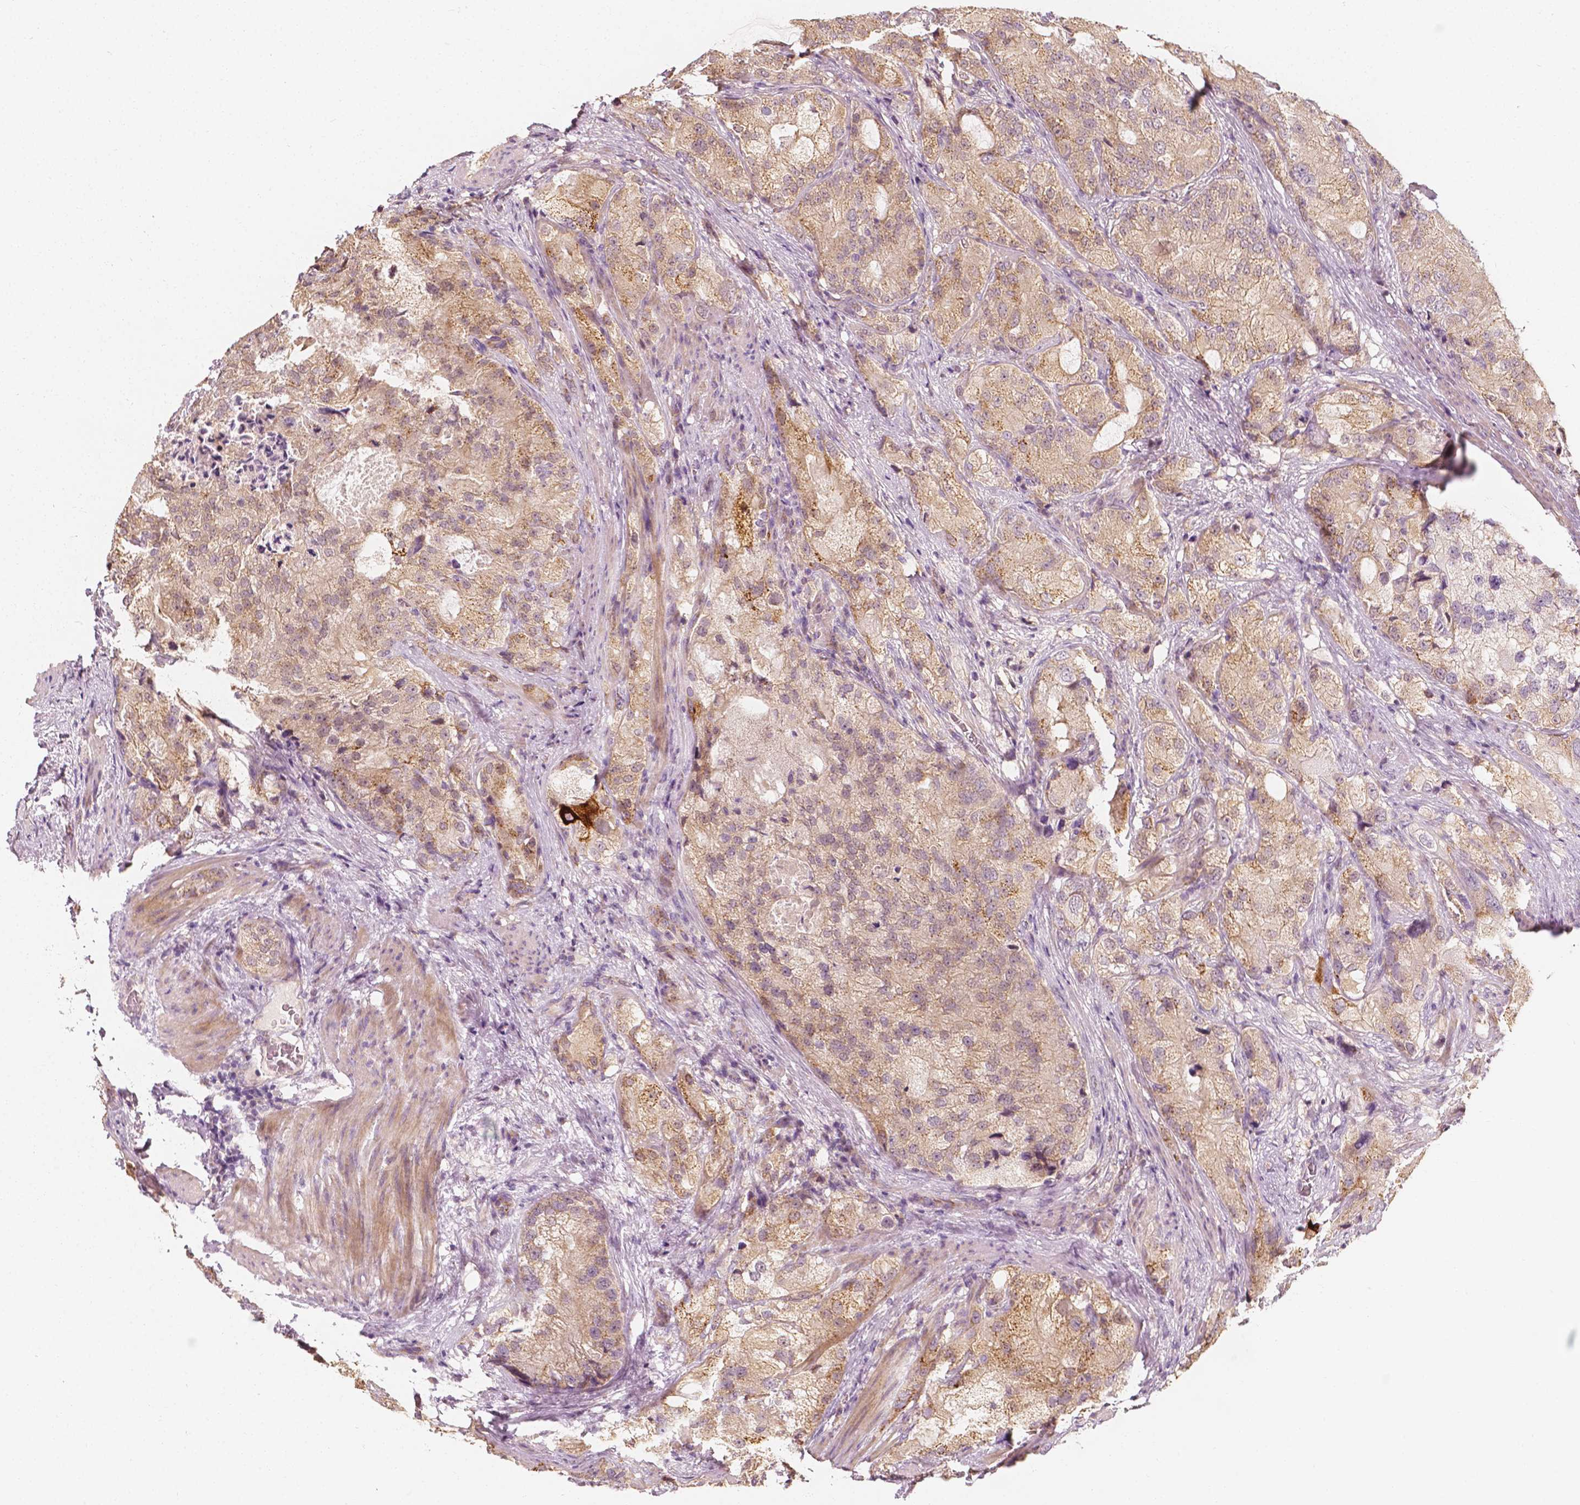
{"staining": {"intensity": "weak", "quantity": "25%-75%", "location": "cytoplasmic/membranous"}, "tissue": "prostate cancer", "cell_type": "Tumor cells", "image_type": "cancer", "snomed": [{"axis": "morphology", "description": "Adenocarcinoma, High grade"}, {"axis": "topography", "description": "Prostate"}], "caption": "Tumor cells reveal low levels of weak cytoplasmic/membranous staining in approximately 25%-75% of cells in prostate cancer. (brown staining indicates protein expression, while blue staining denotes nuclei).", "gene": "SHPK", "patient": {"sex": "male", "age": 70}}